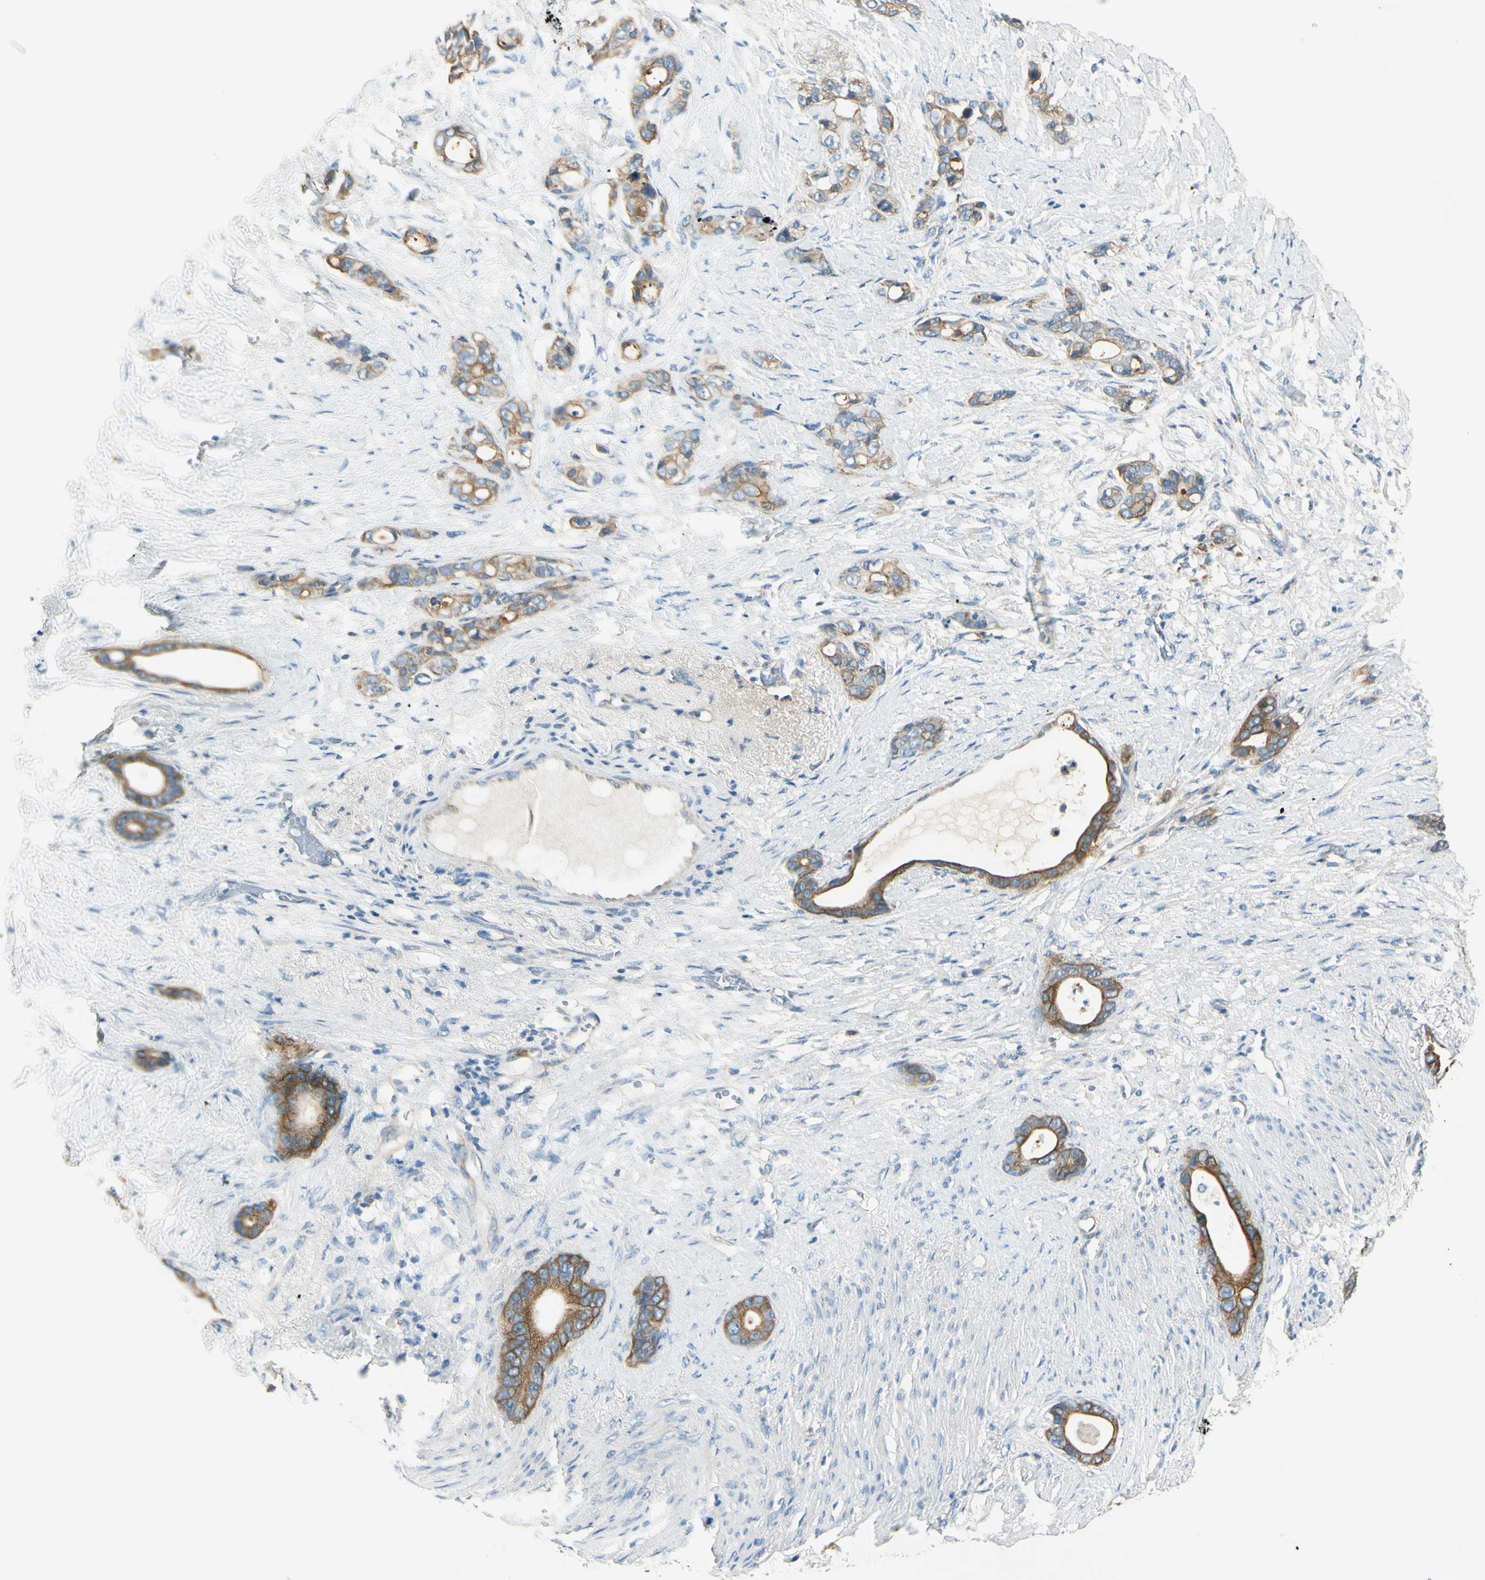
{"staining": {"intensity": "moderate", "quantity": ">75%", "location": "cytoplasmic/membranous"}, "tissue": "stomach cancer", "cell_type": "Tumor cells", "image_type": "cancer", "snomed": [{"axis": "morphology", "description": "Adenocarcinoma, NOS"}, {"axis": "topography", "description": "Stomach"}], "caption": "Immunohistochemical staining of adenocarcinoma (stomach) demonstrates medium levels of moderate cytoplasmic/membranous protein expression in approximately >75% of tumor cells.", "gene": "LAMA3", "patient": {"sex": "female", "age": 75}}